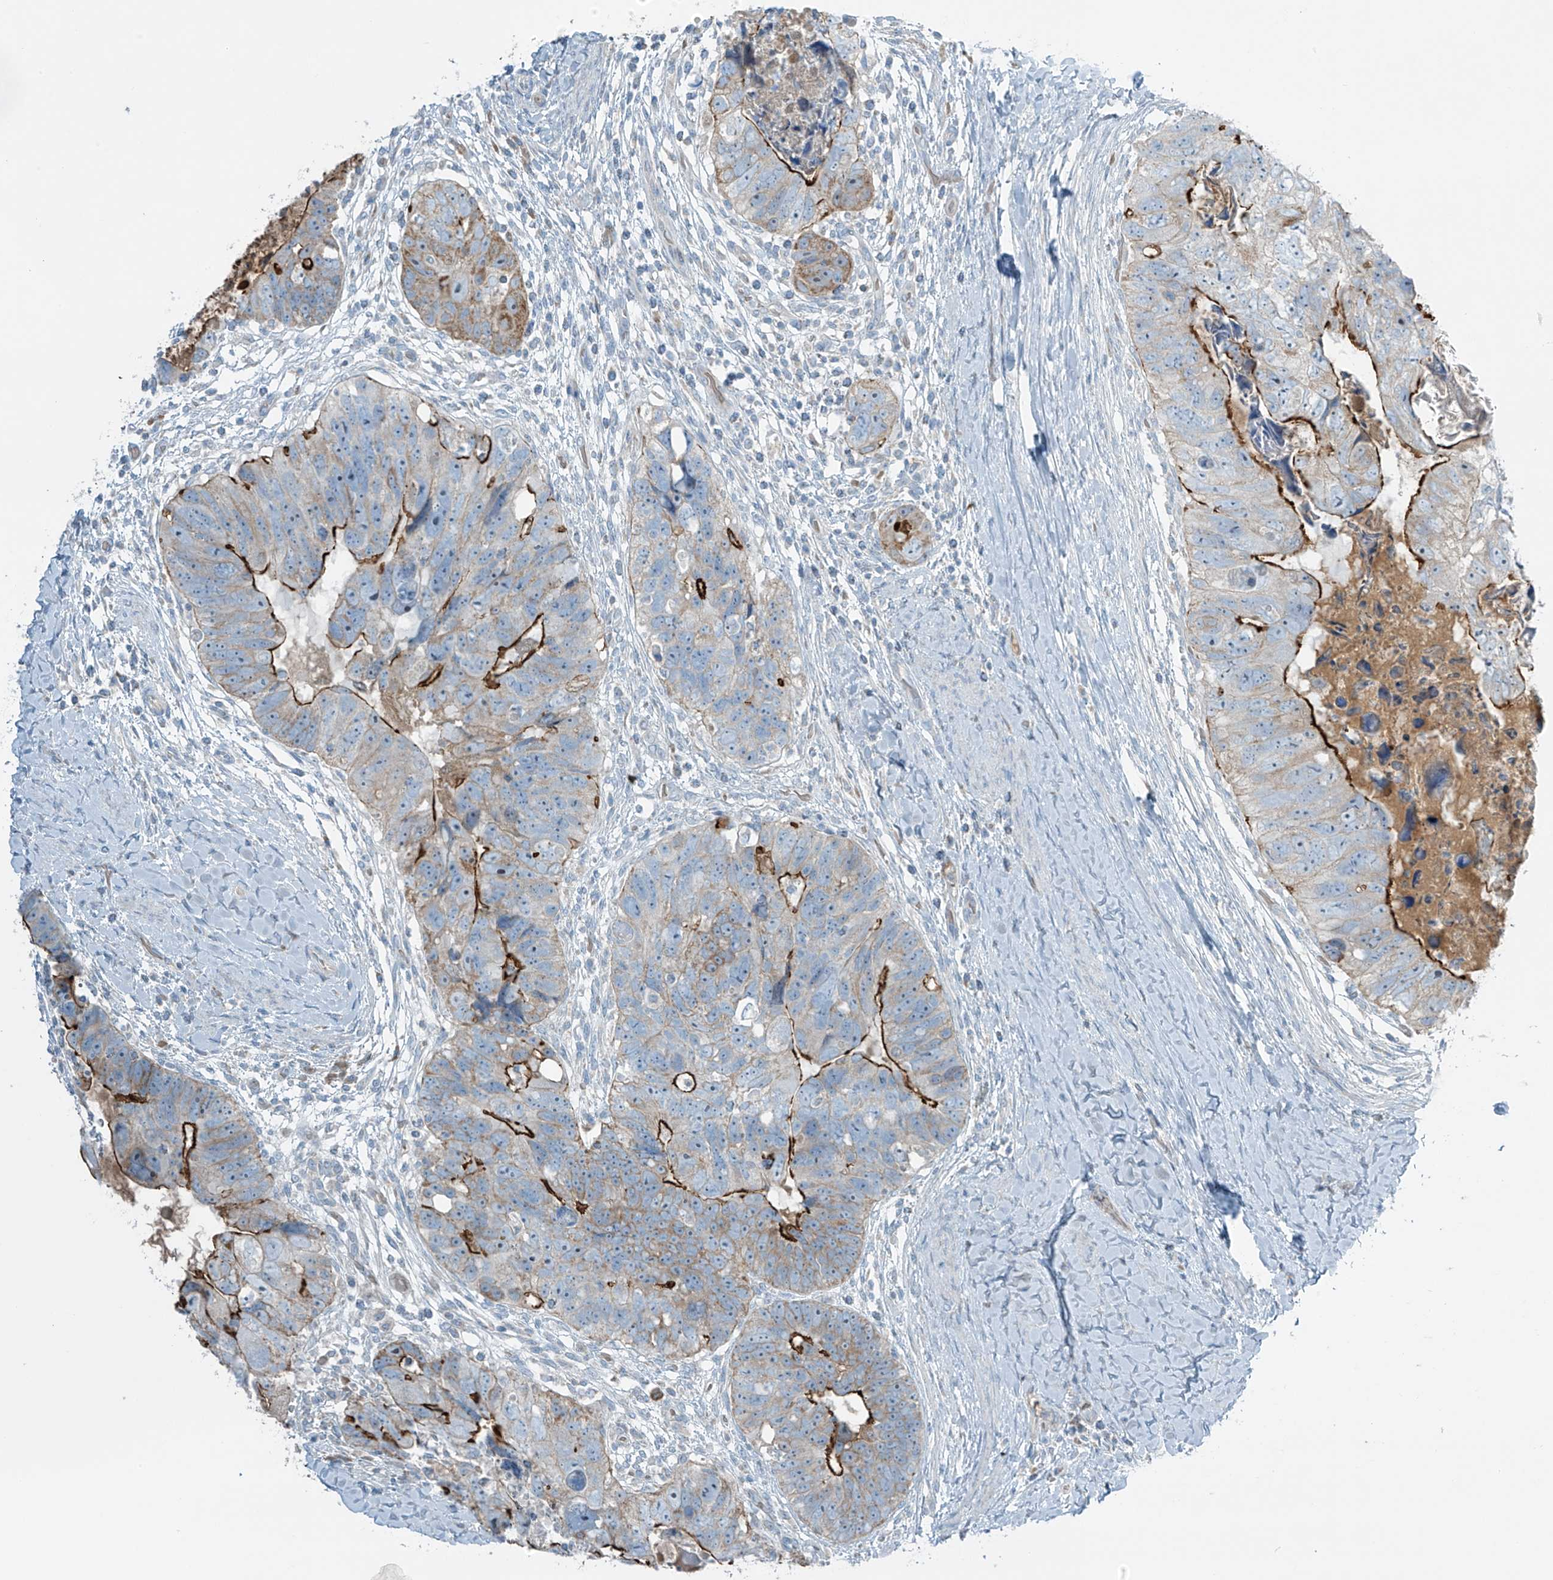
{"staining": {"intensity": "strong", "quantity": "25%-75%", "location": "cytoplasmic/membranous"}, "tissue": "colorectal cancer", "cell_type": "Tumor cells", "image_type": "cancer", "snomed": [{"axis": "morphology", "description": "Adenocarcinoma, NOS"}, {"axis": "topography", "description": "Rectum"}], "caption": "A high amount of strong cytoplasmic/membranous expression is appreciated in approximately 25%-75% of tumor cells in adenocarcinoma (colorectal) tissue. The protein is stained brown, and the nuclei are stained in blue (DAB IHC with brightfield microscopy, high magnification).", "gene": "FAM131C", "patient": {"sex": "male", "age": 59}}